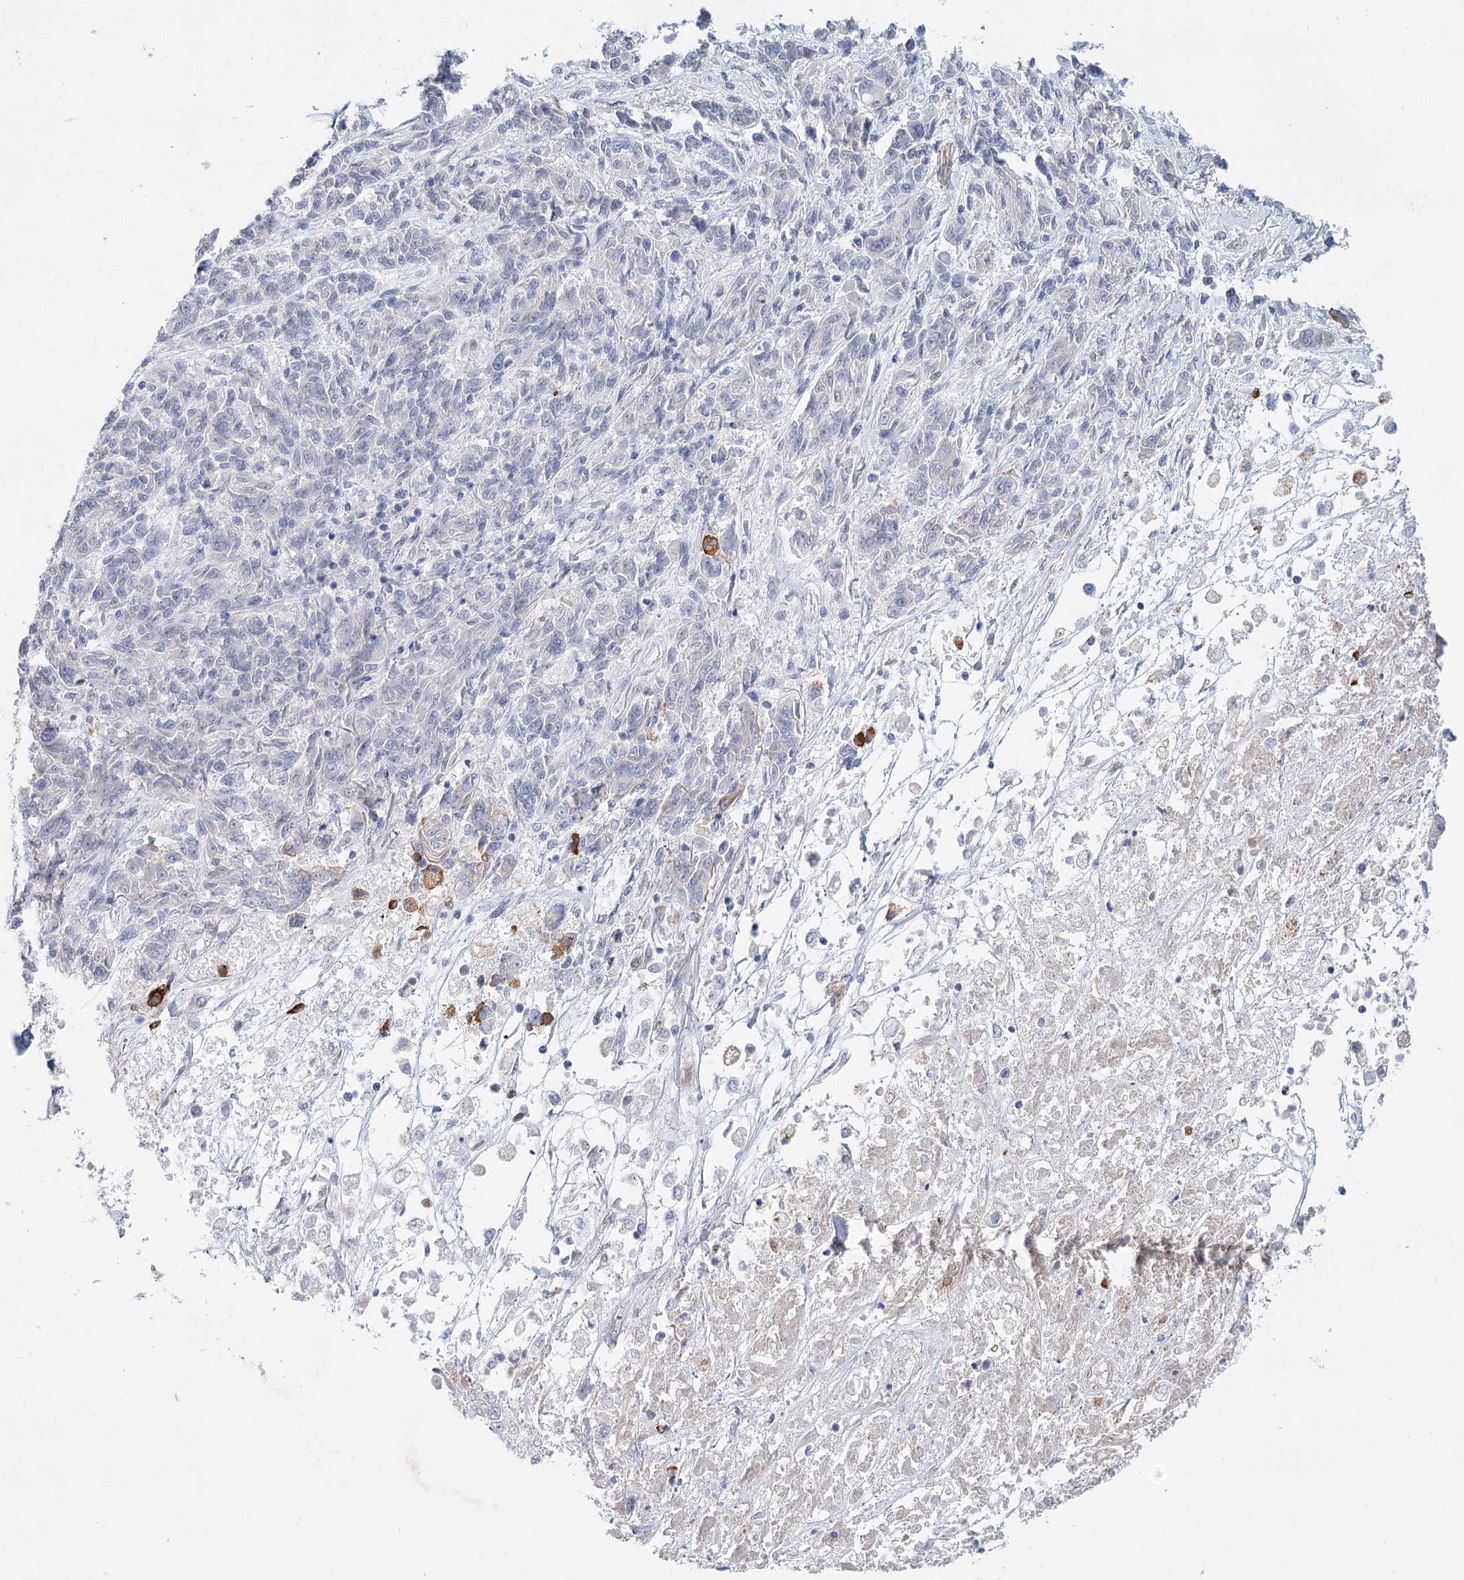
{"staining": {"intensity": "negative", "quantity": "none", "location": "none"}, "tissue": "melanoma", "cell_type": "Tumor cells", "image_type": "cancer", "snomed": [{"axis": "morphology", "description": "Malignant melanoma, NOS"}, {"axis": "topography", "description": "Skin"}], "caption": "High magnification brightfield microscopy of malignant melanoma stained with DAB (brown) and counterstained with hematoxylin (blue): tumor cells show no significant staining.", "gene": "ARHGAP44", "patient": {"sex": "male", "age": 53}}